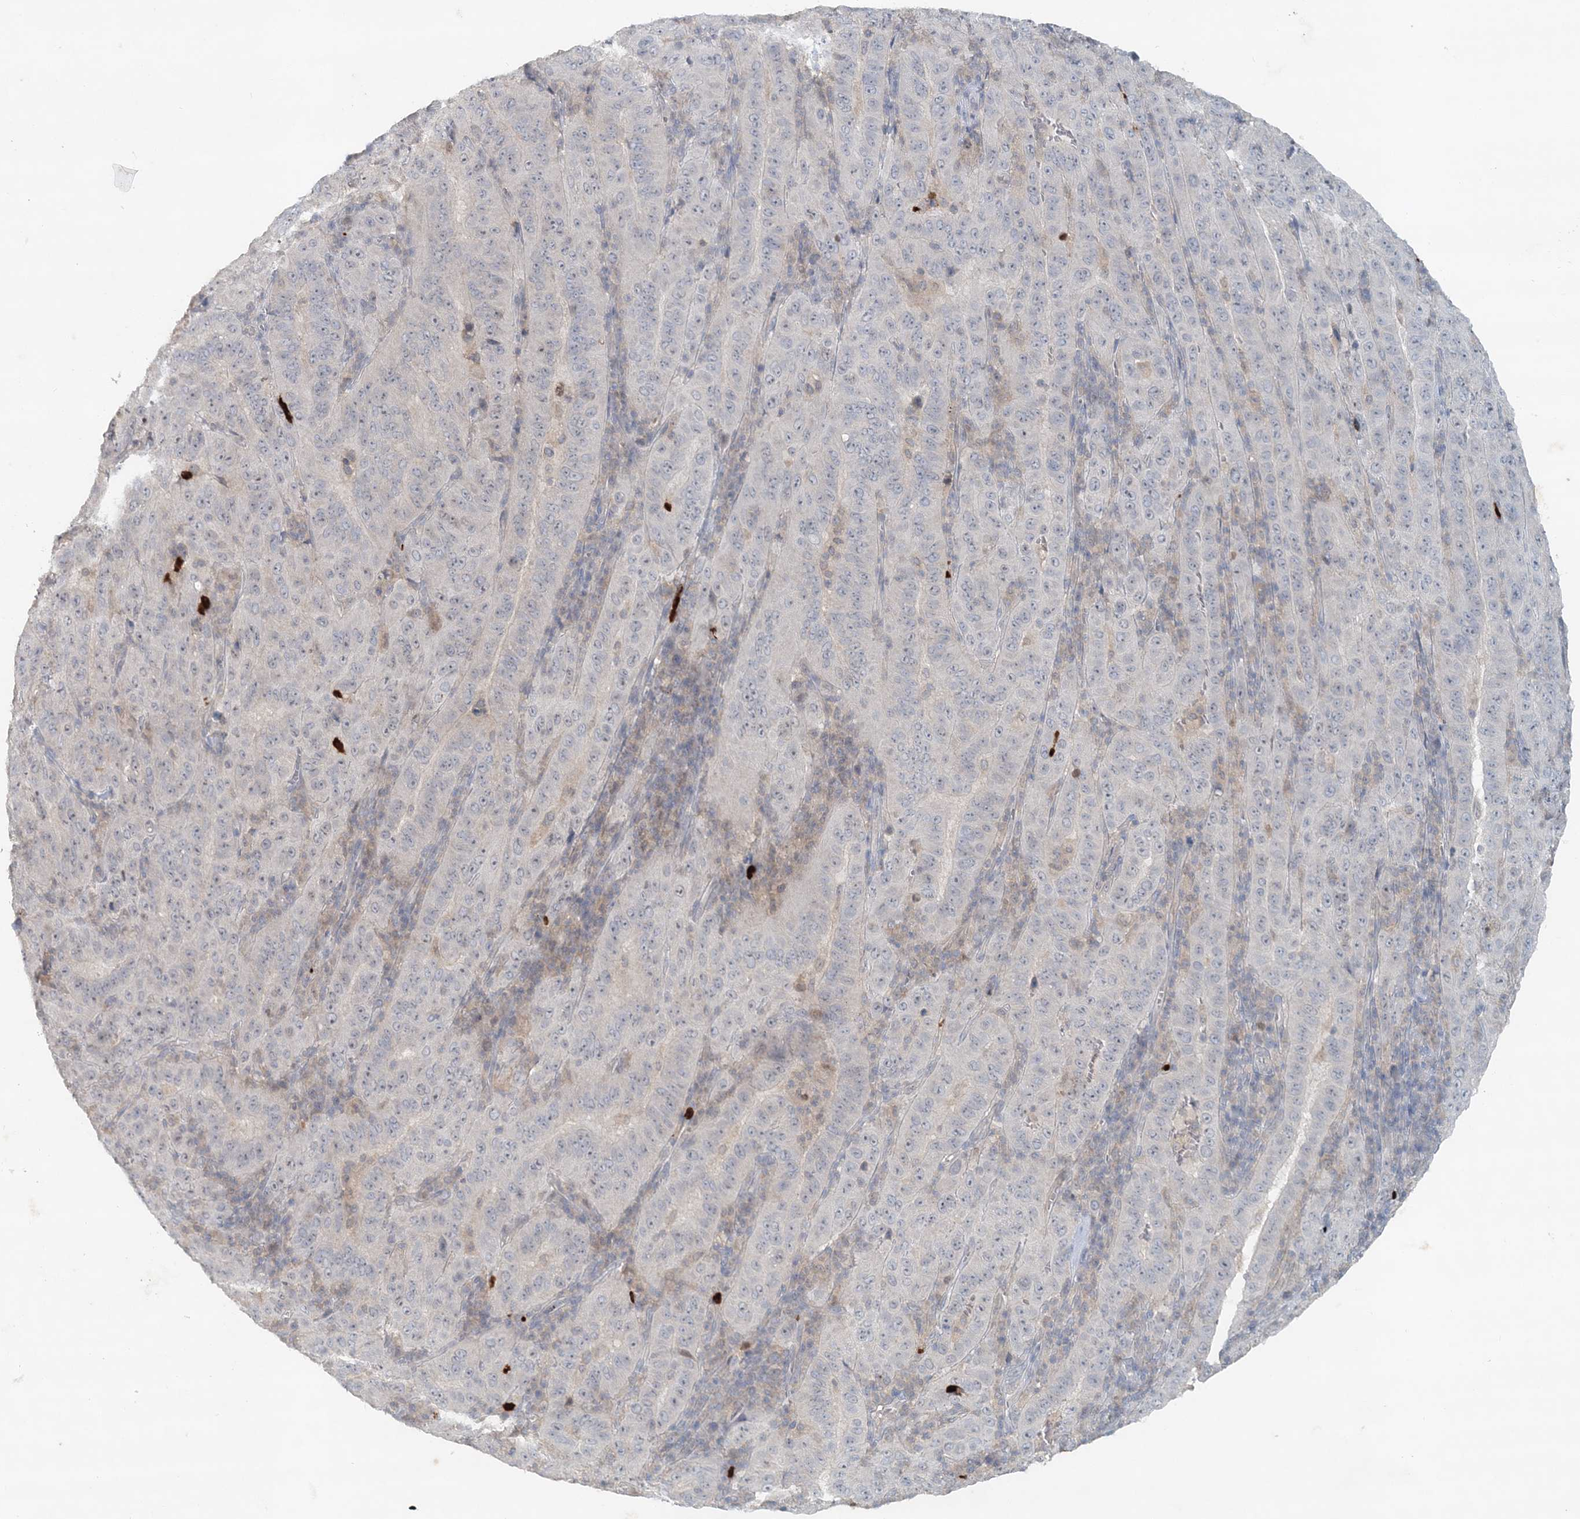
{"staining": {"intensity": "negative", "quantity": "none", "location": "none"}, "tissue": "pancreatic cancer", "cell_type": "Tumor cells", "image_type": "cancer", "snomed": [{"axis": "morphology", "description": "Adenocarcinoma, NOS"}, {"axis": "topography", "description": "Pancreas"}], "caption": "Immunohistochemistry micrograph of human adenocarcinoma (pancreatic) stained for a protein (brown), which displays no staining in tumor cells.", "gene": "NUP54", "patient": {"sex": "male", "age": 63}}